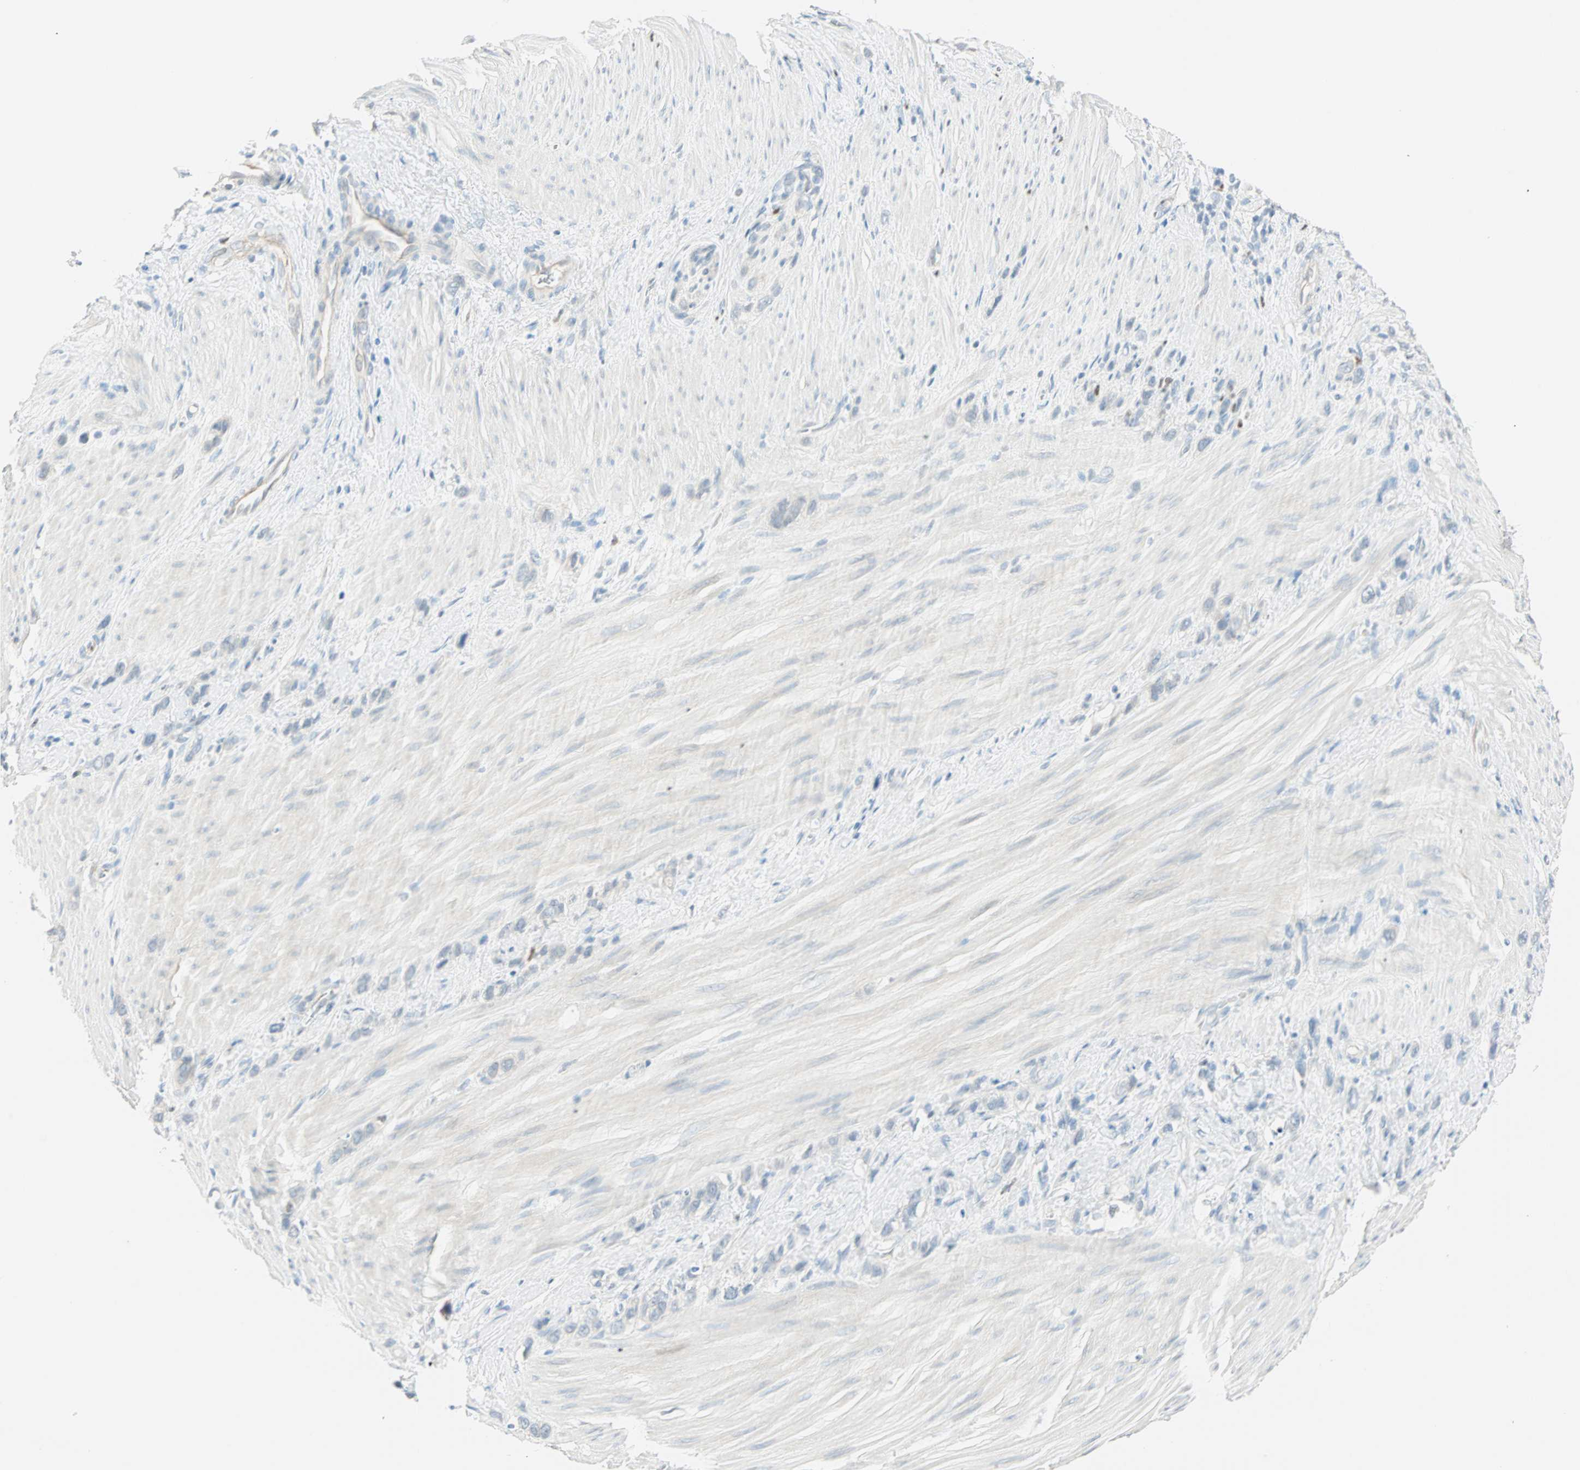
{"staining": {"intensity": "negative", "quantity": "none", "location": "none"}, "tissue": "stomach cancer", "cell_type": "Tumor cells", "image_type": "cancer", "snomed": [{"axis": "morphology", "description": "Normal tissue, NOS"}, {"axis": "morphology", "description": "Adenocarcinoma, NOS"}, {"axis": "morphology", "description": "Adenocarcinoma, High grade"}, {"axis": "topography", "description": "Stomach, upper"}, {"axis": "topography", "description": "Stomach"}], "caption": "Stomach adenocarcinoma stained for a protein using immunohistochemistry exhibits no positivity tumor cells.", "gene": "MLLT10", "patient": {"sex": "female", "age": 65}}